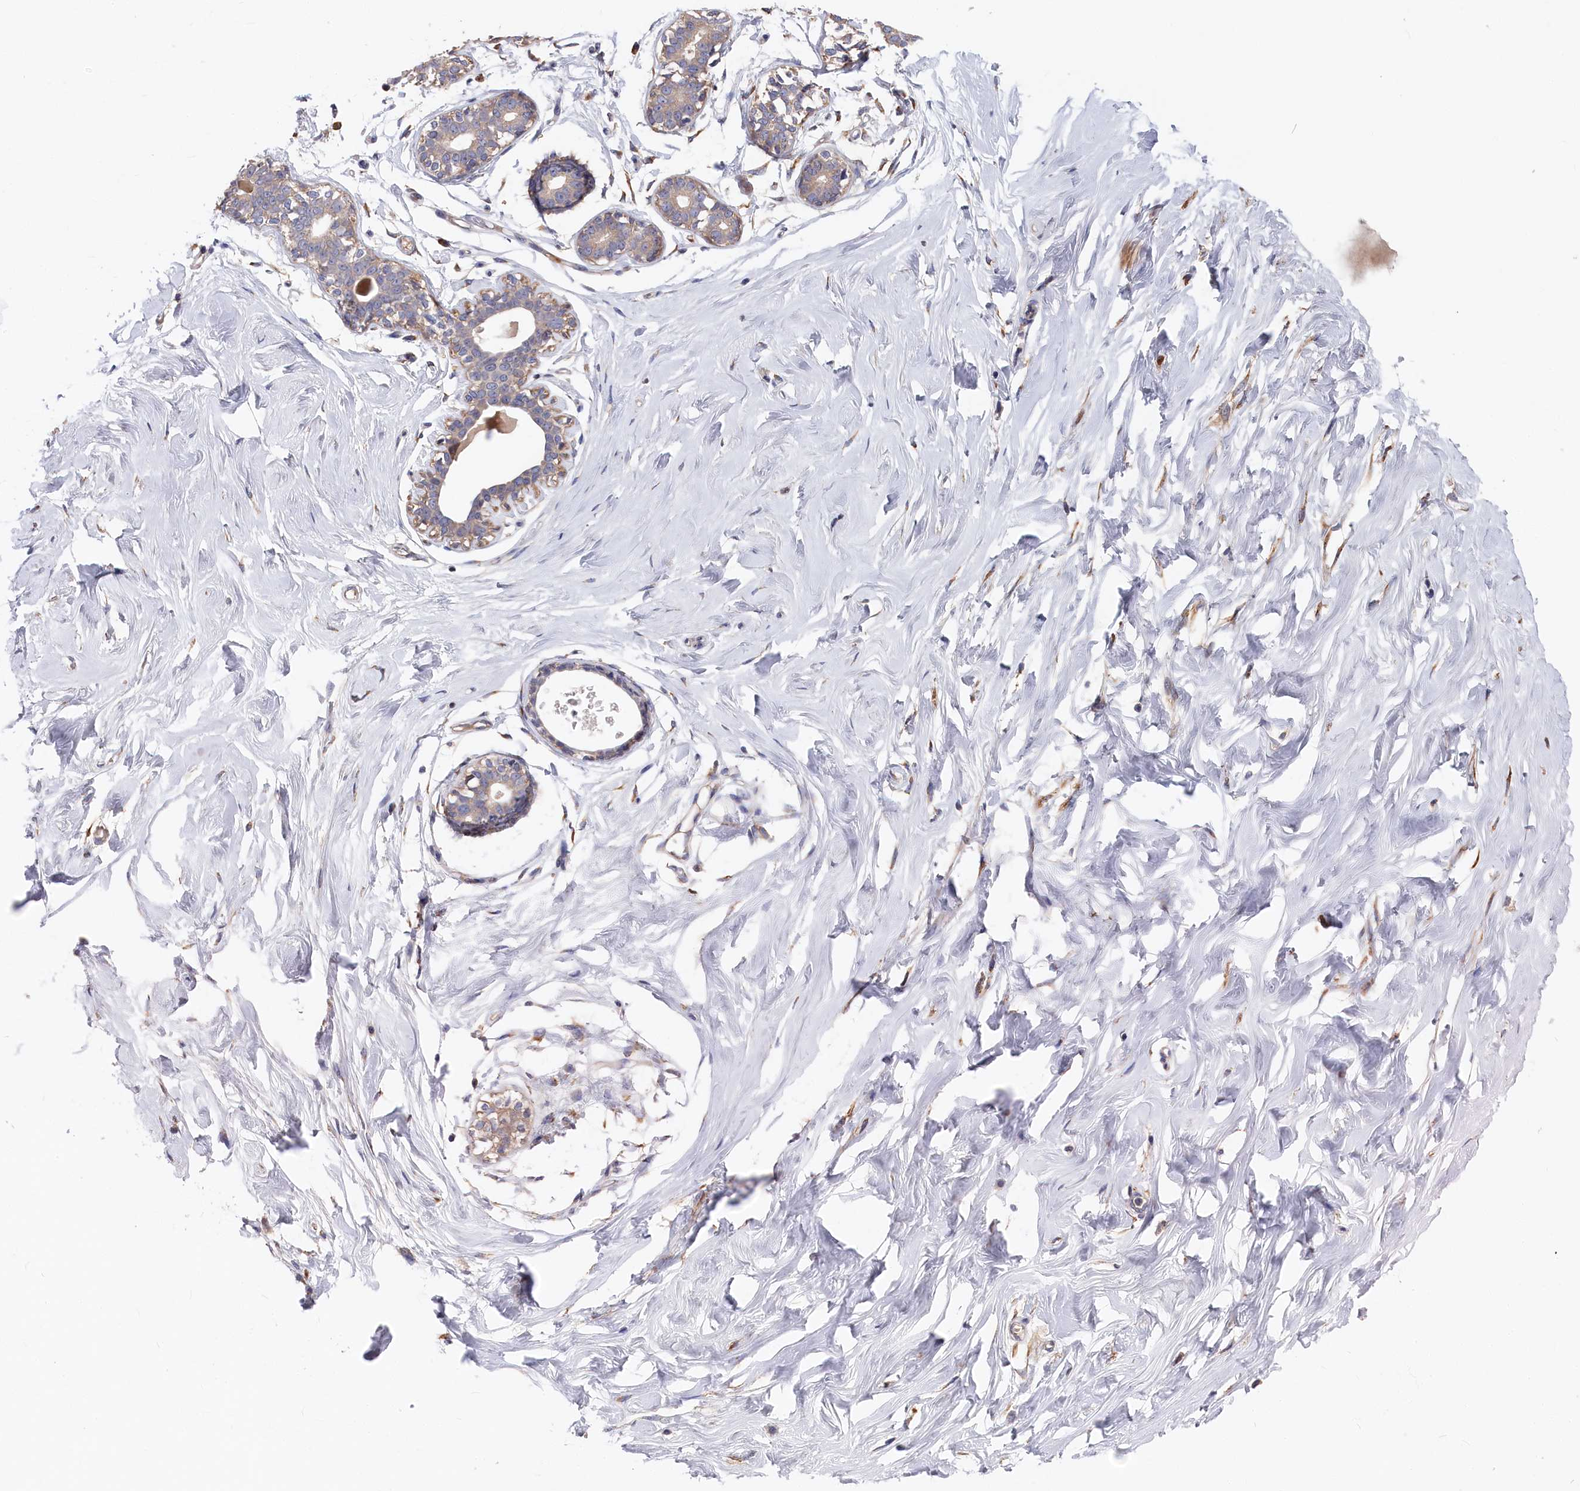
{"staining": {"intensity": "negative", "quantity": "none", "location": "none"}, "tissue": "breast", "cell_type": "Adipocytes", "image_type": "normal", "snomed": [{"axis": "morphology", "description": "Normal tissue, NOS"}, {"axis": "morphology", "description": "Adenoma, NOS"}, {"axis": "topography", "description": "Breast"}], "caption": "DAB immunohistochemical staining of unremarkable human breast exhibits no significant positivity in adipocytes.", "gene": "CYB5D2", "patient": {"sex": "female", "age": 23}}